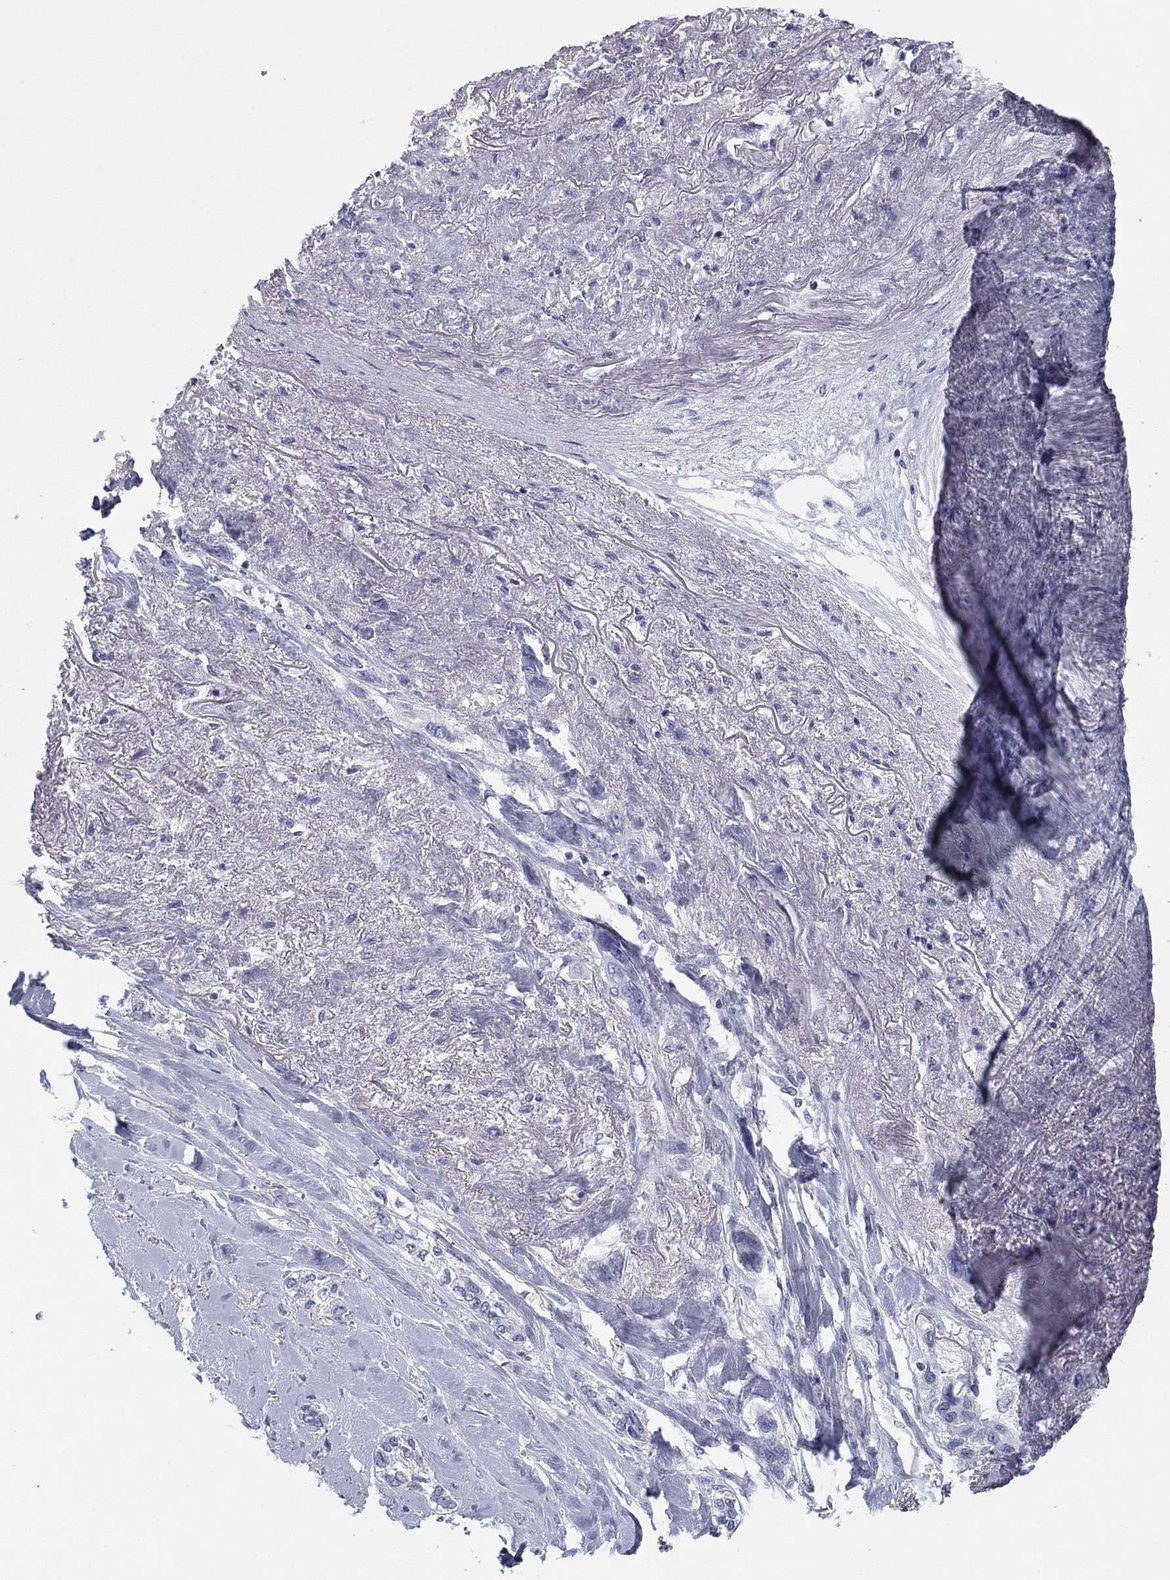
{"staining": {"intensity": "negative", "quantity": "none", "location": "none"}, "tissue": "lung cancer", "cell_type": "Tumor cells", "image_type": "cancer", "snomed": [{"axis": "morphology", "description": "Squamous cell carcinoma, NOS"}, {"axis": "topography", "description": "Lung"}], "caption": "Tumor cells are negative for protein expression in human lung cancer.", "gene": "CNTNAP4", "patient": {"sex": "female", "age": 70}}